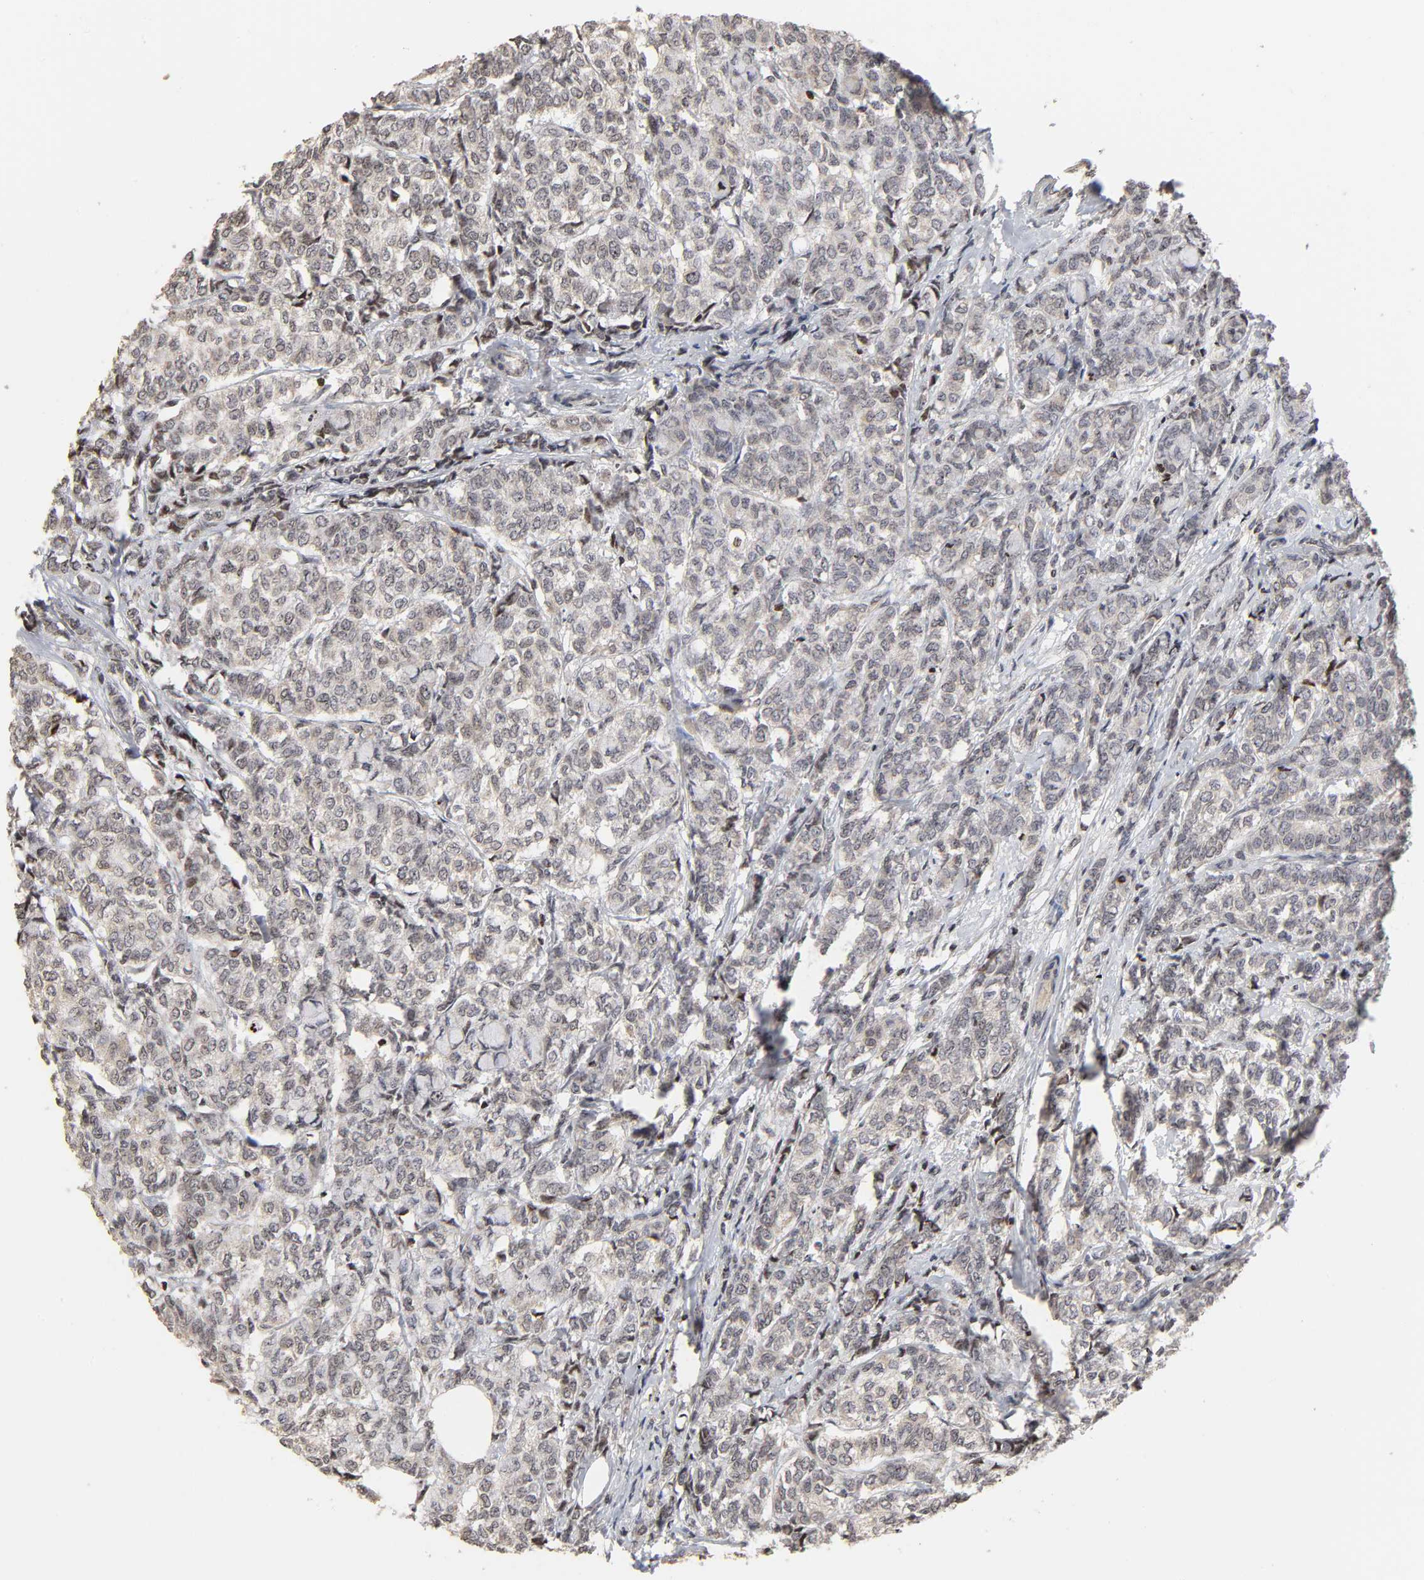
{"staining": {"intensity": "weak", "quantity": ">75%", "location": "cytoplasmic/membranous"}, "tissue": "breast cancer", "cell_type": "Tumor cells", "image_type": "cancer", "snomed": [{"axis": "morphology", "description": "Lobular carcinoma"}, {"axis": "topography", "description": "Breast"}], "caption": "Breast cancer tissue displays weak cytoplasmic/membranous positivity in approximately >75% of tumor cells (Stains: DAB in brown, nuclei in blue, Microscopy: brightfield microscopy at high magnification).", "gene": "ZNF473", "patient": {"sex": "female", "age": 60}}